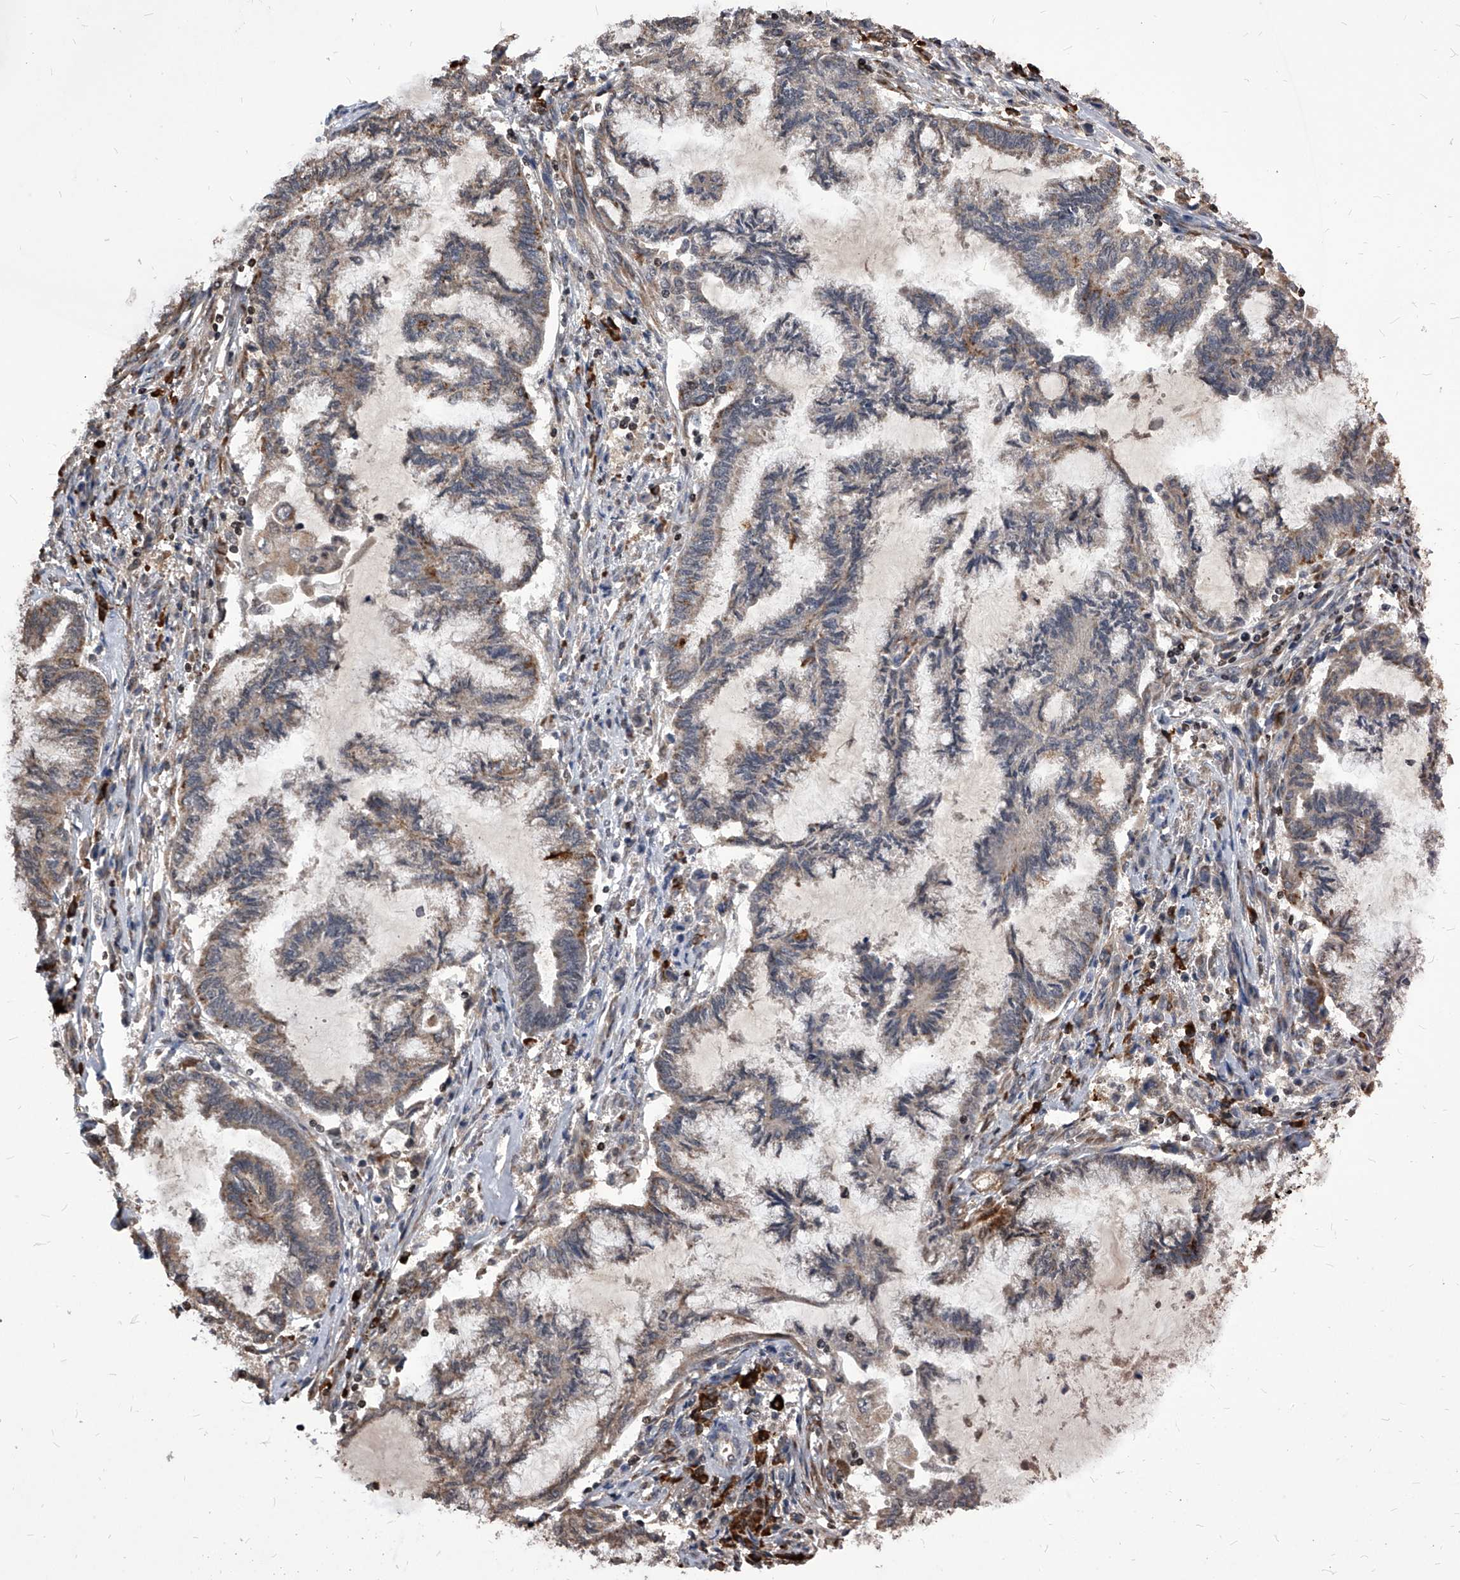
{"staining": {"intensity": "weak", "quantity": "25%-75%", "location": "cytoplasmic/membranous"}, "tissue": "endometrial cancer", "cell_type": "Tumor cells", "image_type": "cancer", "snomed": [{"axis": "morphology", "description": "Adenocarcinoma, NOS"}, {"axis": "topography", "description": "Endometrium"}], "caption": "Approximately 25%-75% of tumor cells in endometrial cancer show weak cytoplasmic/membranous protein positivity as visualized by brown immunohistochemical staining.", "gene": "ID1", "patient": {"sex": "female", "age": 86}}